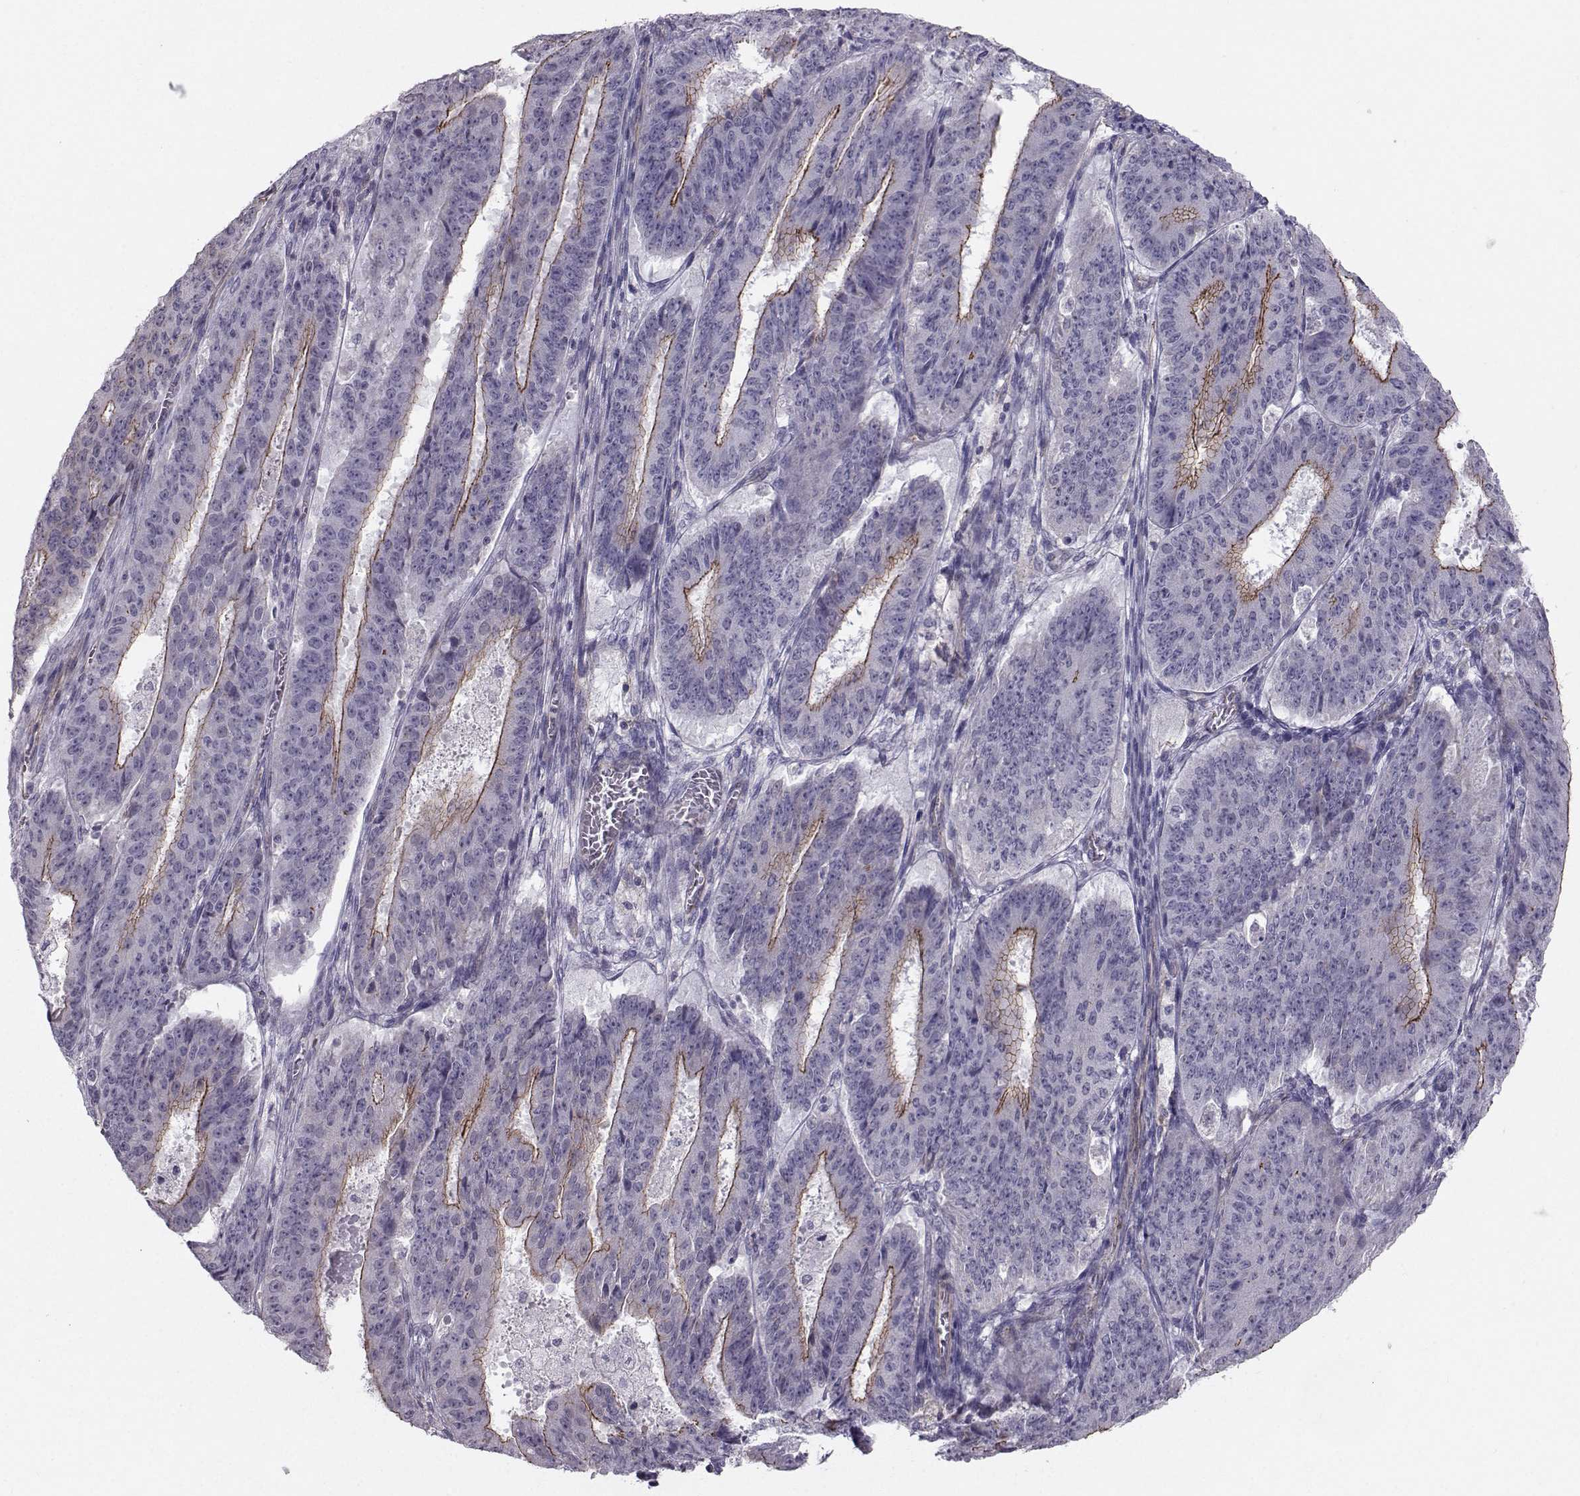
{"staining": {"intensity": "moderate", "quantity": "<25%", "location": "cytoplasmic/membranous"}, "tissue": "ovarian cancer", "cell_type": "Tumor cells", "image_type": "cancer", "snomed": [{"axis": "morphology", "description": "Carcinoma, endometroid"}, {"axis": "topography", "description": "Ovary"}], "caption": "Ovarian cancer (endometroid carcinoma) was stained to show a protein in brown. There is low levels of moderate cytoplasmic/membranous expression in approximately <25% of tumor cells.", "gene": "MAST1", "patient": {"sex": "female", "age": 42}}